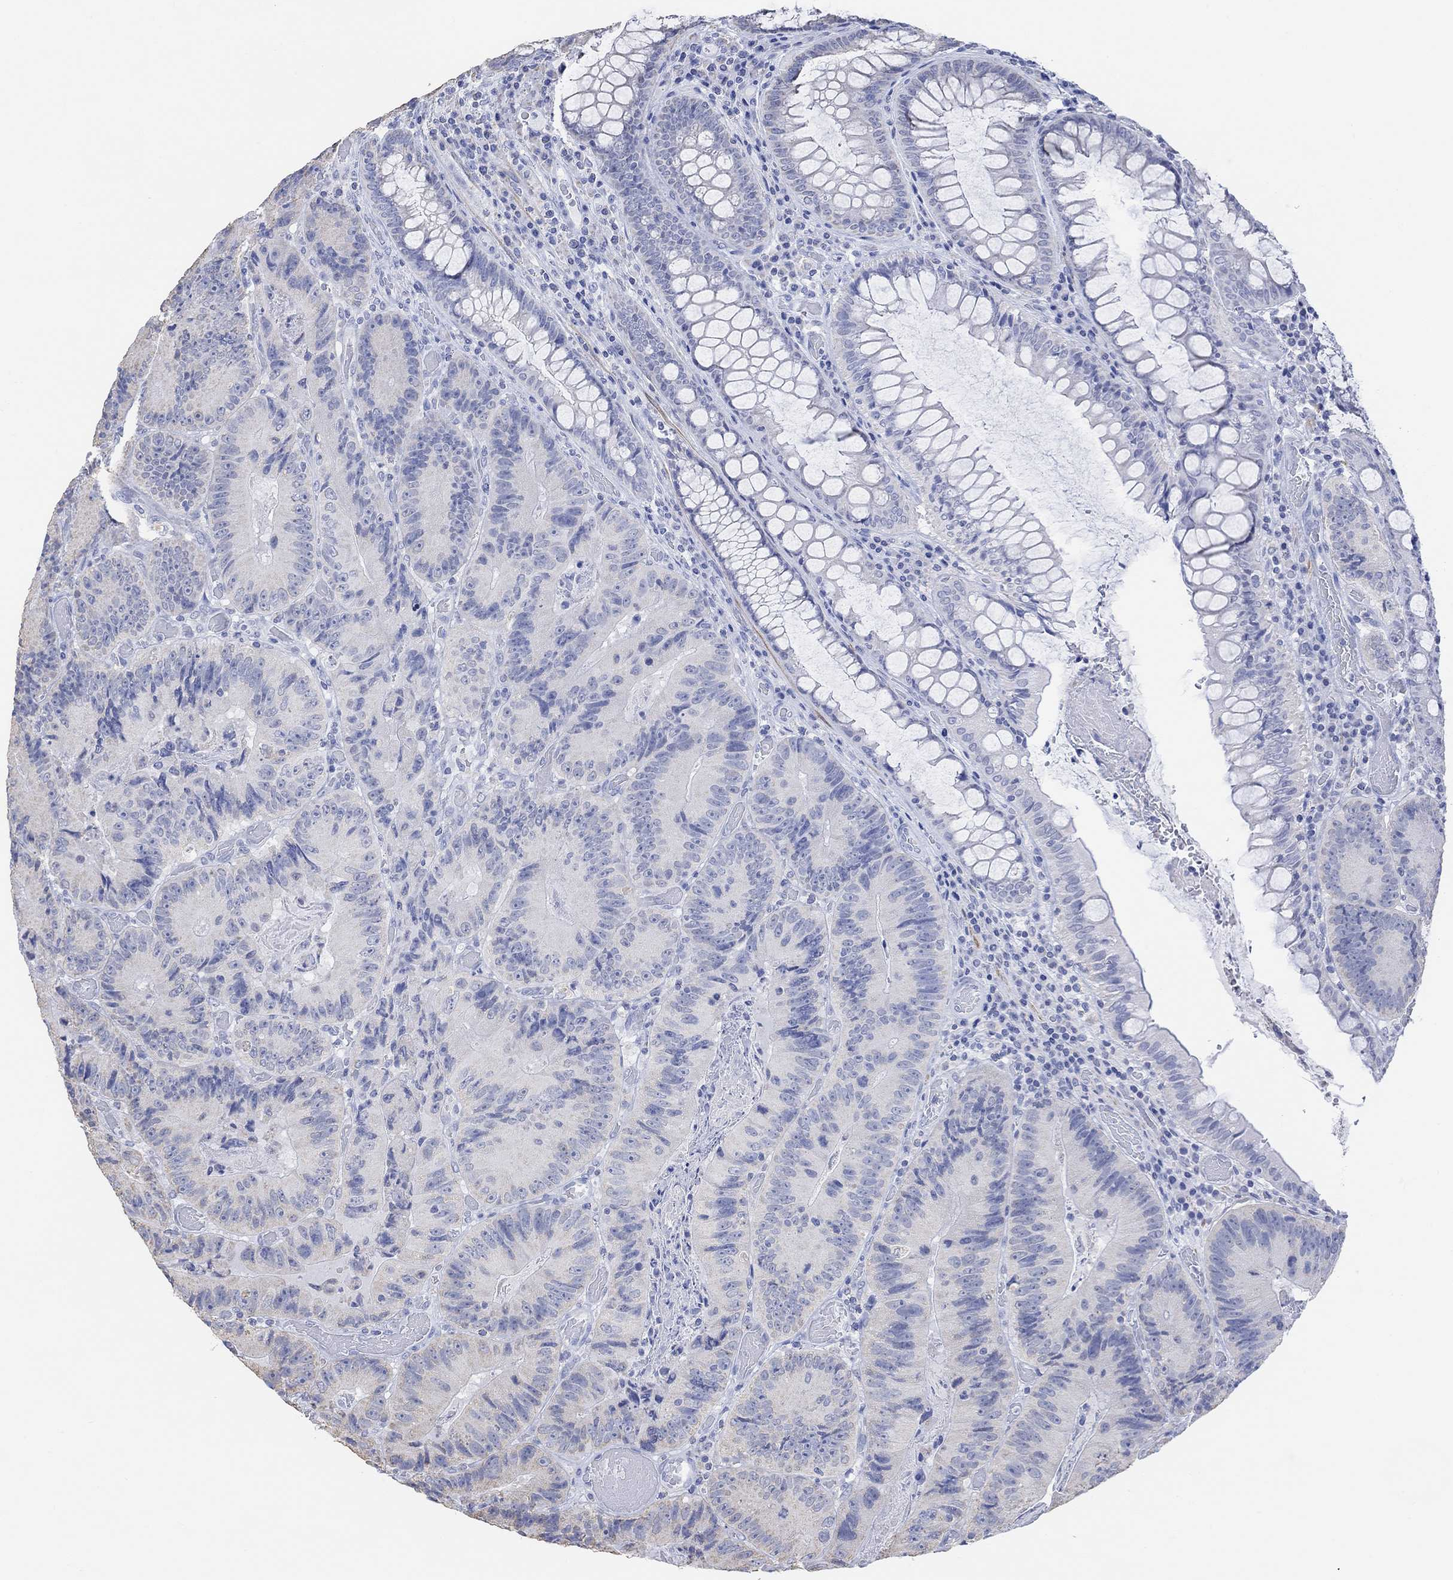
{"staining": {"intensity": "negative", "quantity": "none", "location": "none"}, "tissue": "colorectal cancer", "cell_type": "Tumor cells", "image_type": "cancer", "snomed": [{"axis": "morphology", "description": "Adenocarcinoma, NOS"}, {"axis": "topography", "description": "Colon"}], "caption": "The image displays no staining of tumor cells in colorectal adenocarcinoma.", "gene": "SYT12", "patient": {"sex": "female", "age": 86}}